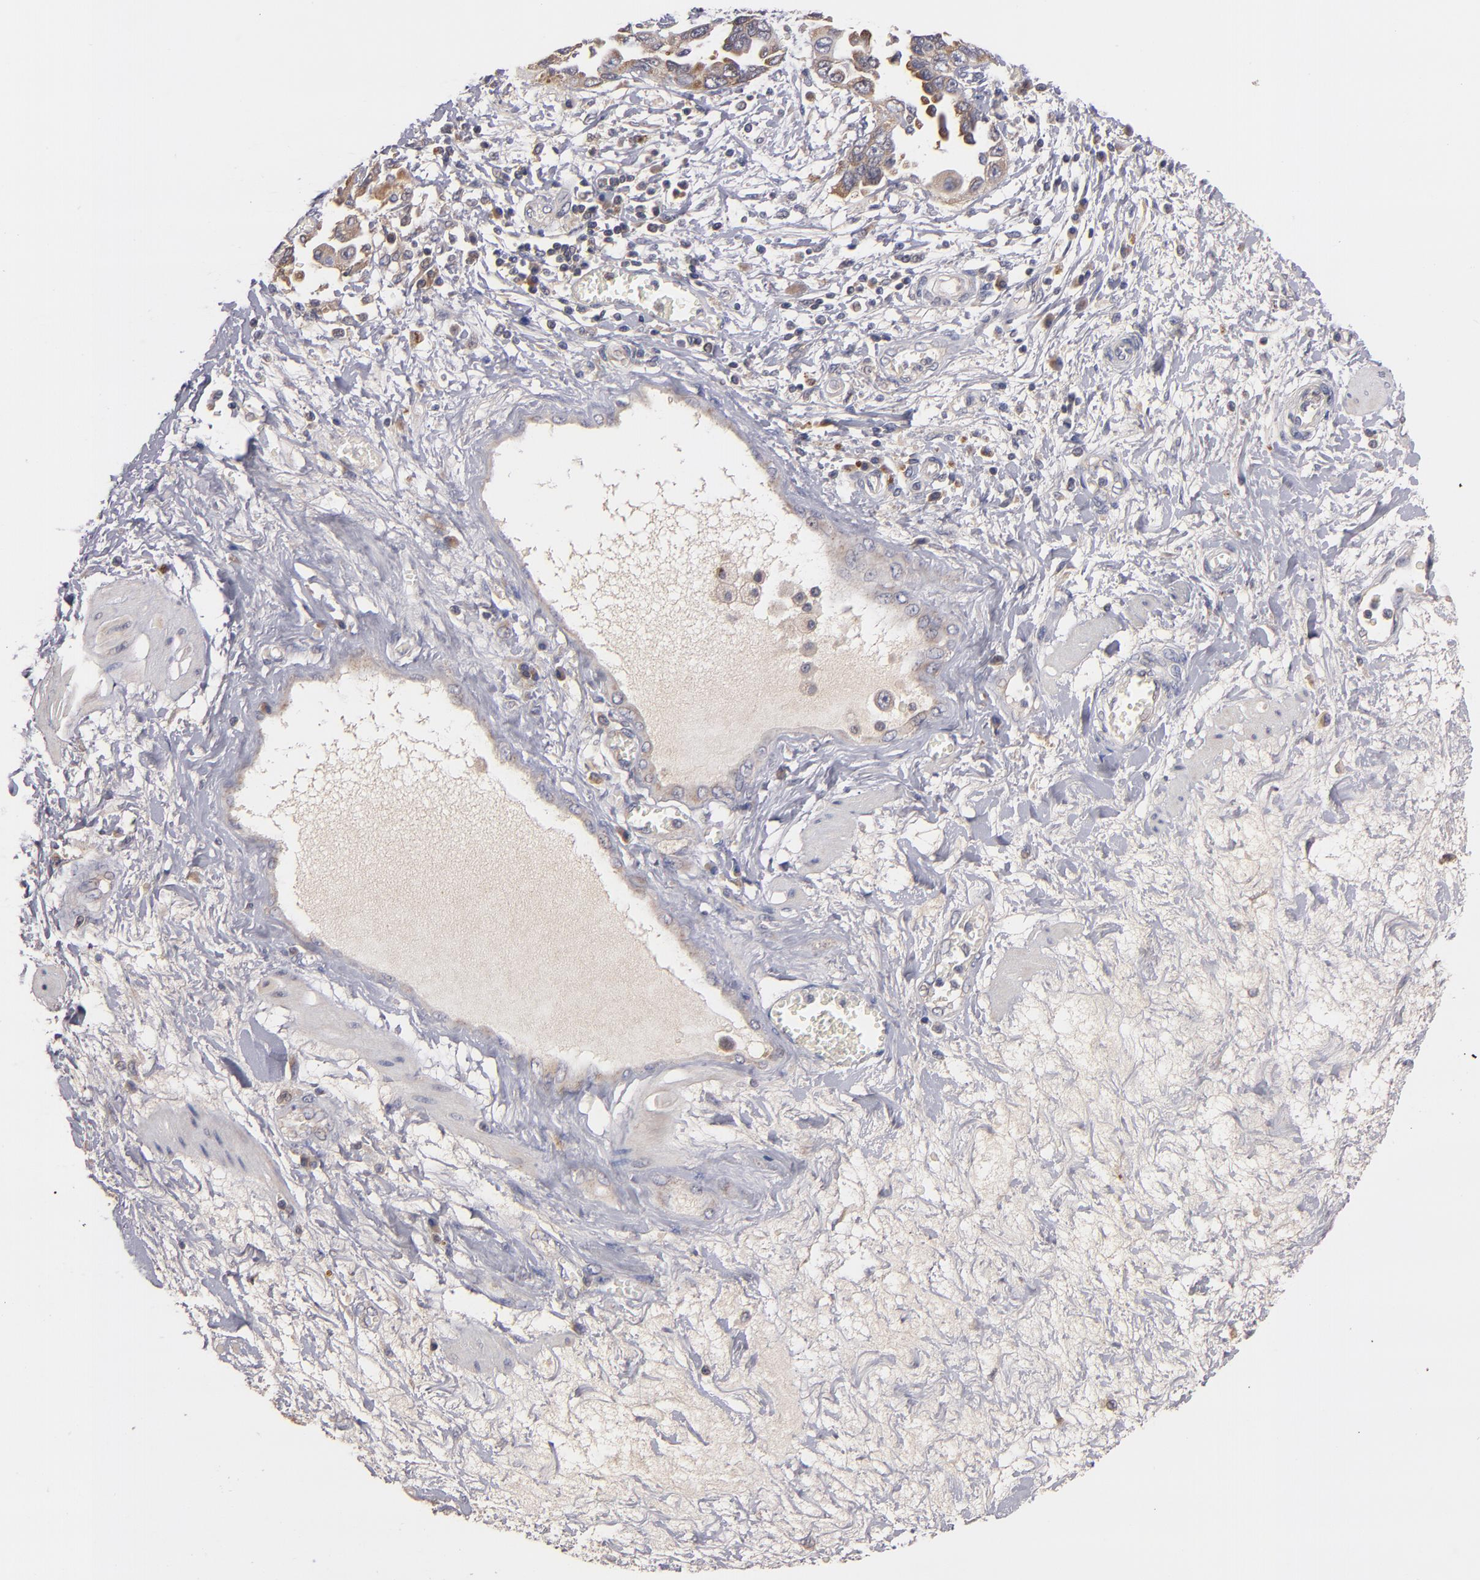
{"staining": {"intensity": "moderate", "quantity": "25%-75%", "location": "cytoplasmic/membranous"}, "tissue": "ovarian cancer", "cell_type": "Tumor cells", "image_type": "cancer", "snomed": [{"axis": "morphology", "description": "Cystadenocarcinoma, serous, NOS"}, {"axis": "topography", "description": "Ovary"}], "caption": "Ovarian cancer (serous cystadenocarcinoma) stained with a brown dye shows moderate cytoplasmic/membranous positive staining in about 25%-75% of tumor cells.", "gene": "UPF3B", "patient": {"sex": "female", "age": 63}}